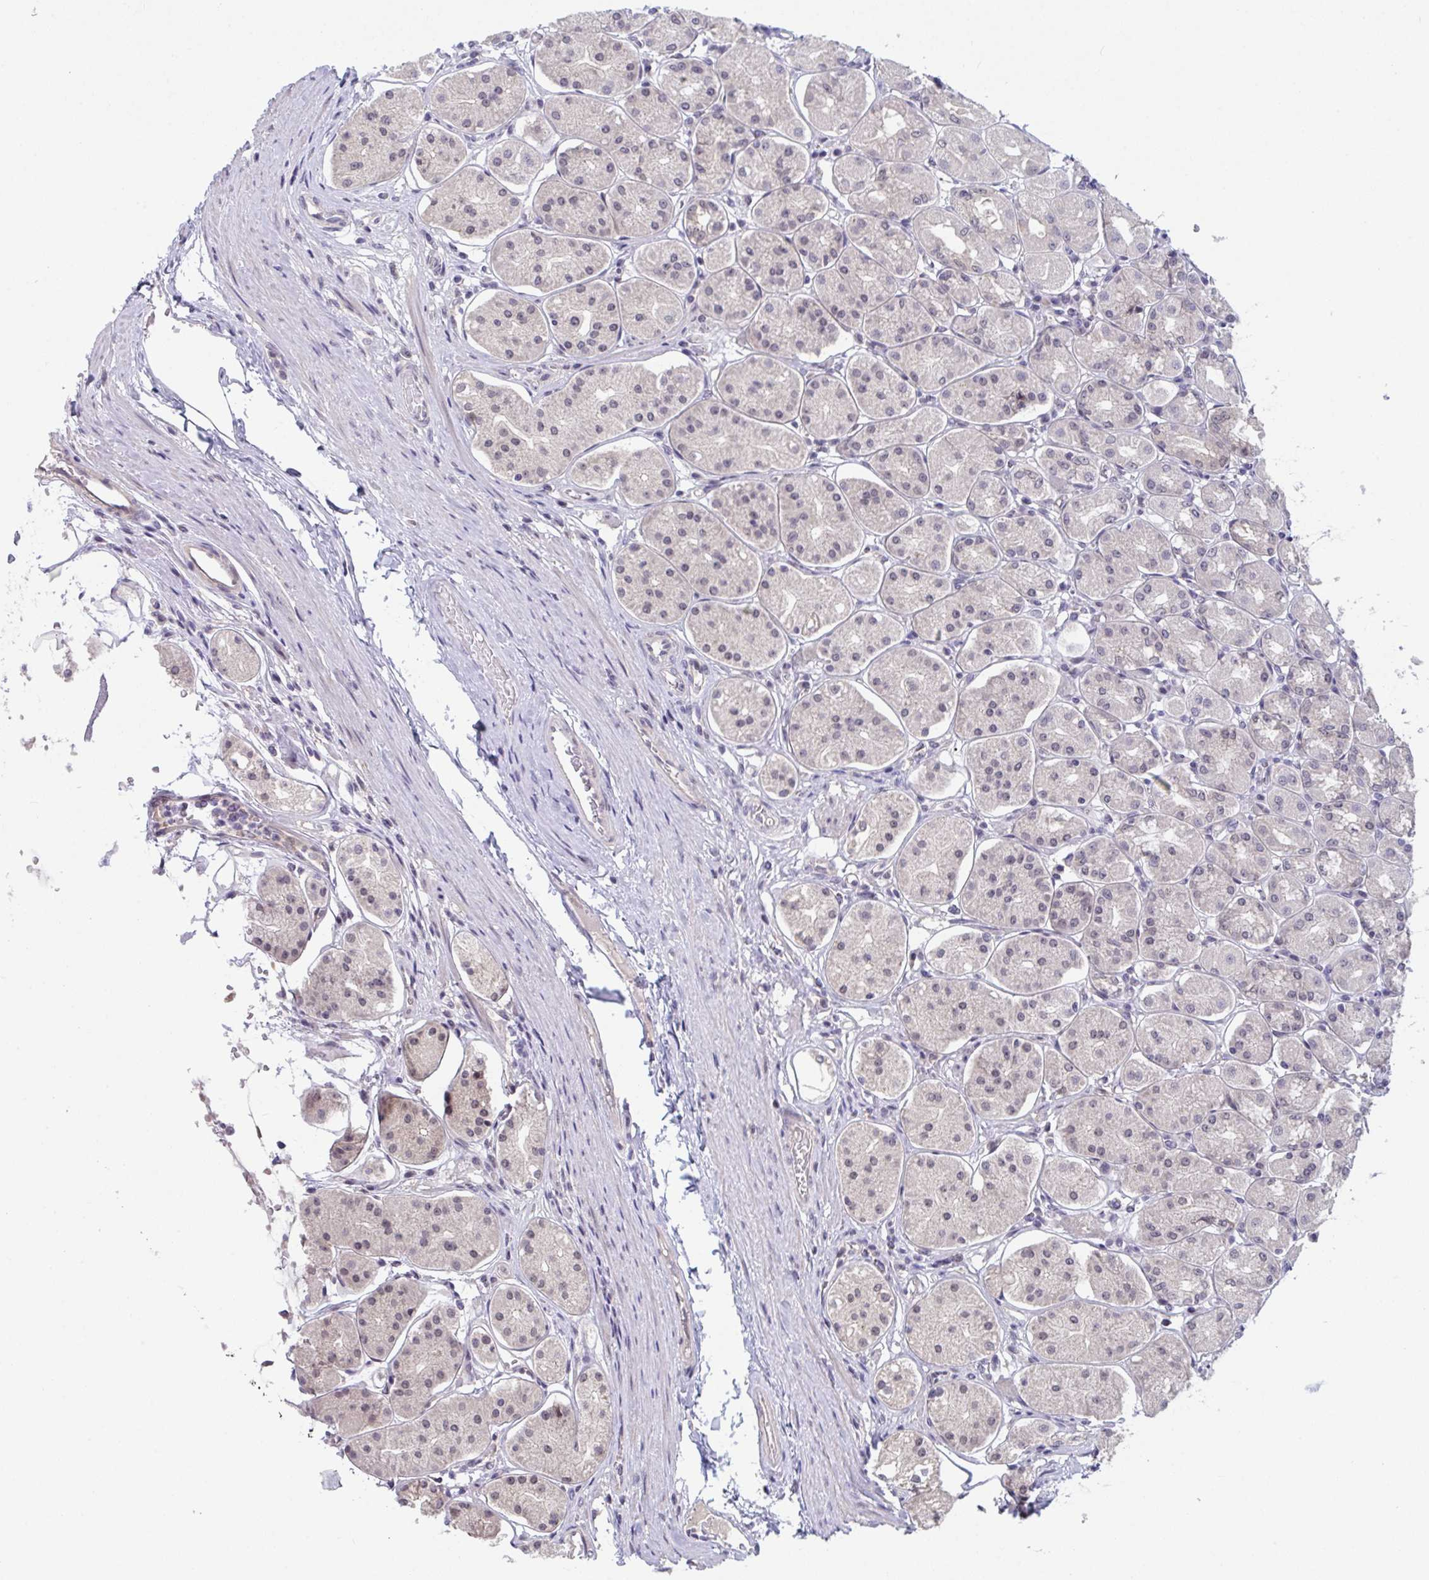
{"staining": {"intensity": "weak", "quantity": "25%-75%", "location": "nuclear"}, "tissue": "stomach", "cell_type": "Glandular cells", "image_type": "normal", "snomed": [{"axis": "morphology", "description": "Normal tissue, NOS"}, {"axis": "topography", "description": "Stomach"}, {"axis": "topography", "description": "Stomach, lower"}], "caption": "Protein analysis of normal stomach displays weak nuclear expression in about 25%-75% of glandular cells.", "gene": "RIOK1", "patient": {"sex": "female", "age": 56}}